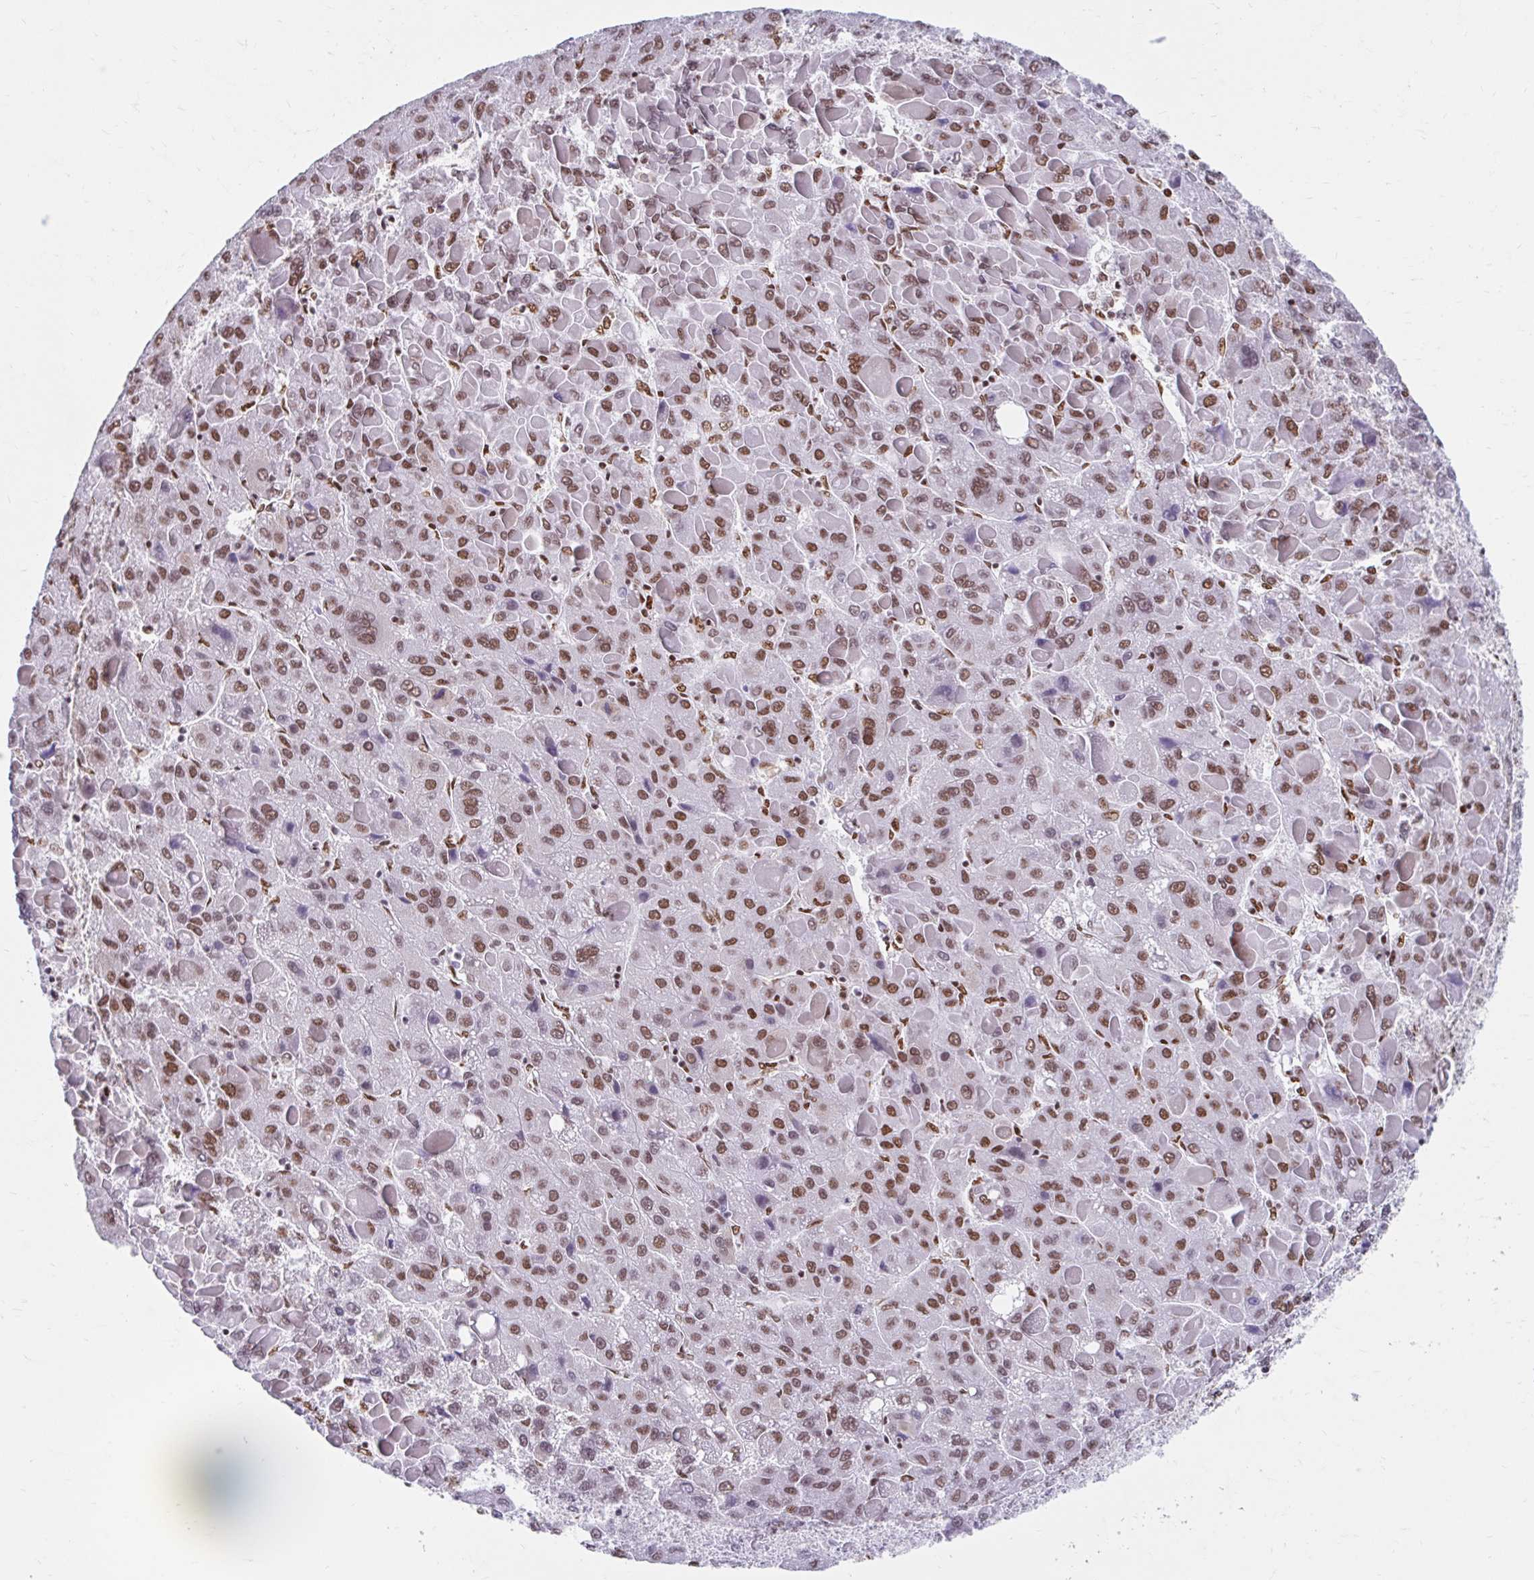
{"staining": {"intensity": "moderate", "quantity": "25%-75%", "location": "nuclear"}, "tissue": "liver cancer", "cell_type": "Tumor cells", "image_type": "cancer", "snomed": [{"axis": "morphology", "description": "Carcinoma, Hepatocellular, NOS"}, {"axis": "topography", "description": "Liver"}], "caption": "Tumor cells exhibit moderate nuclear staining in approximately 25%-75% of cells in liver cancer.", "gene": "KHDRBS1", "patient": {"sex": "female", "age": 82}}